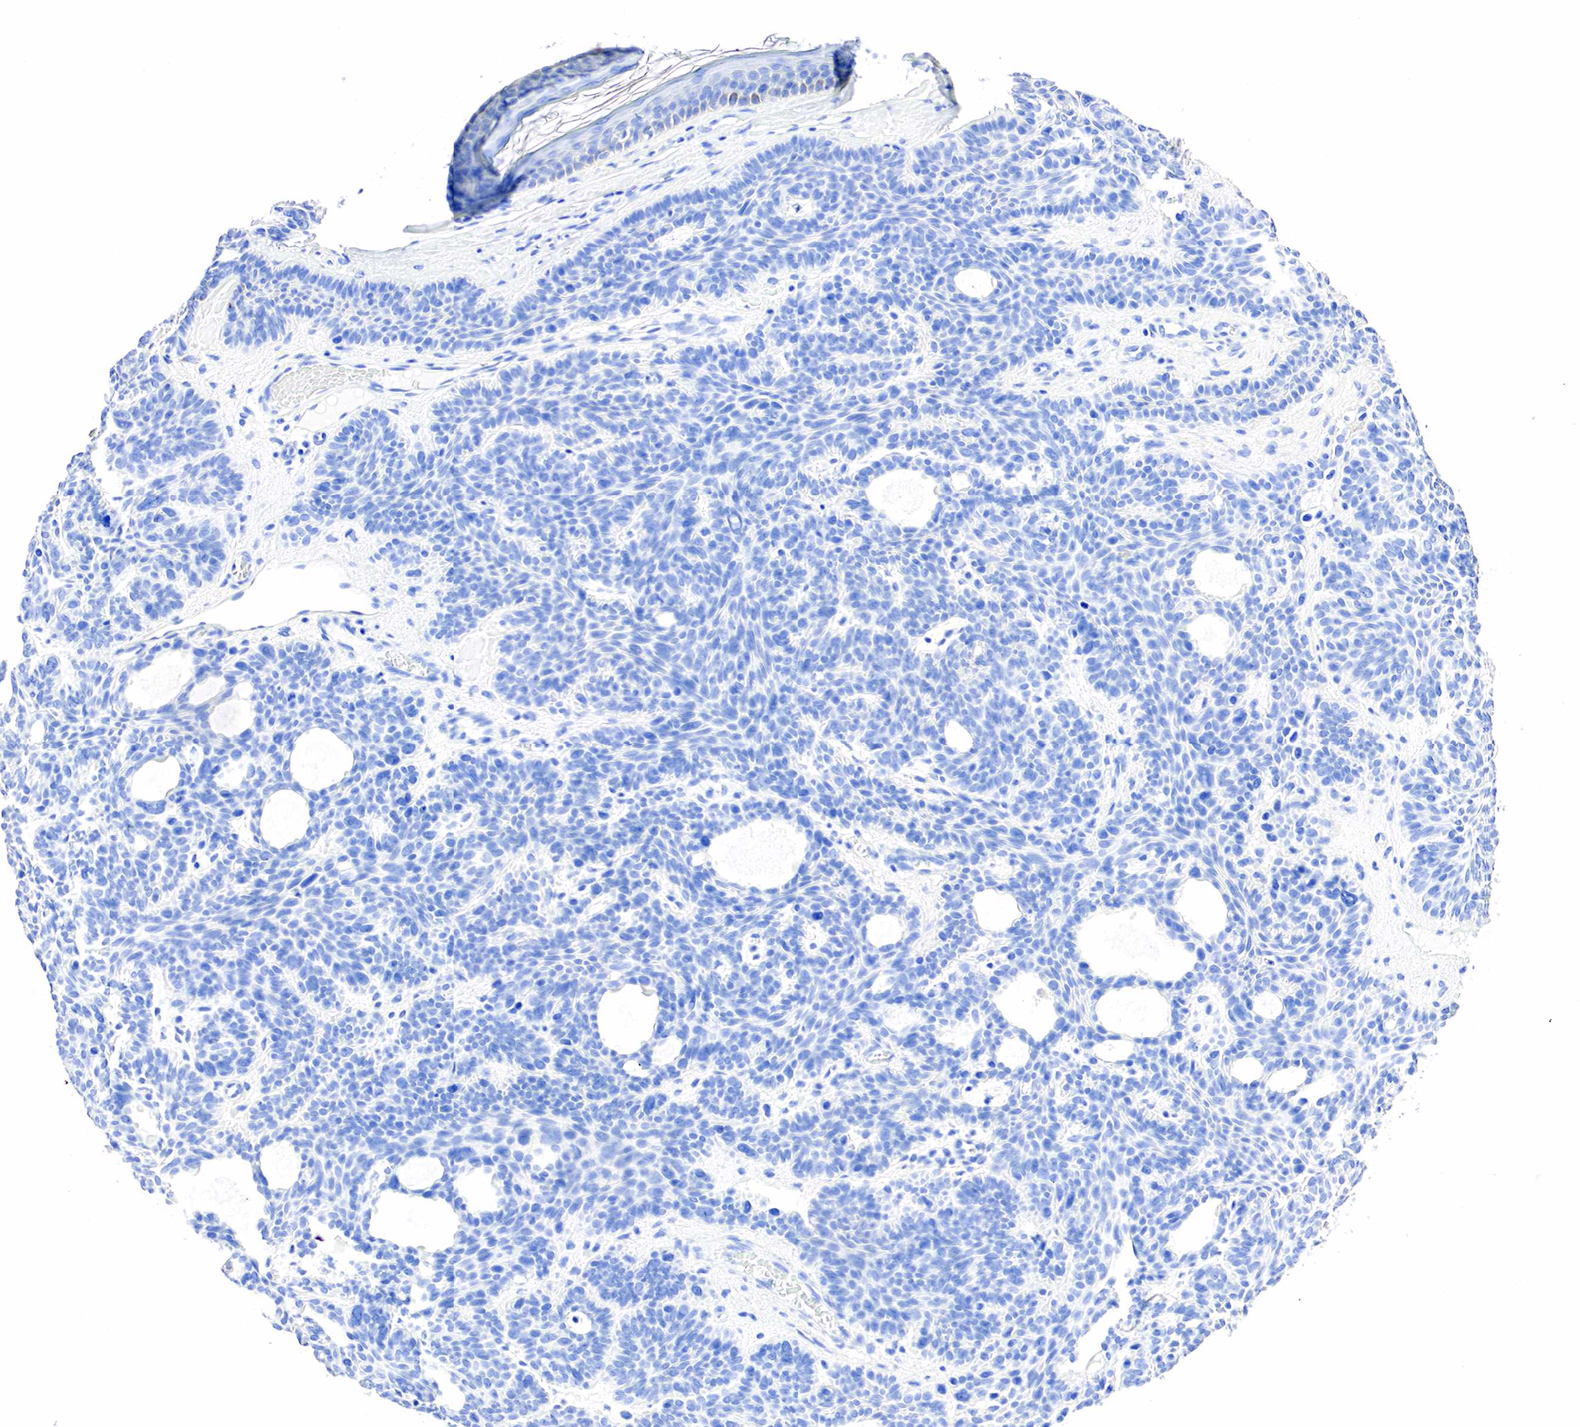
{"staining": {"intensity": "negative", "quantity": "none", "location": "none"}, "tissue": "skin cancer", "cell_type": "Tumor cells", "image_type": "cancer", "snomed": [{"axis": "morphology", "description": "Basal cell carcinoma"}, {"axis": "topography", "description": "Skin"}], "caption": "Immunohistochemical staining of human skin cancer demonstrates no significant positivity in tumor cells.", "gene": "PTH", "patient": {"sex": "male", "age": 44}}